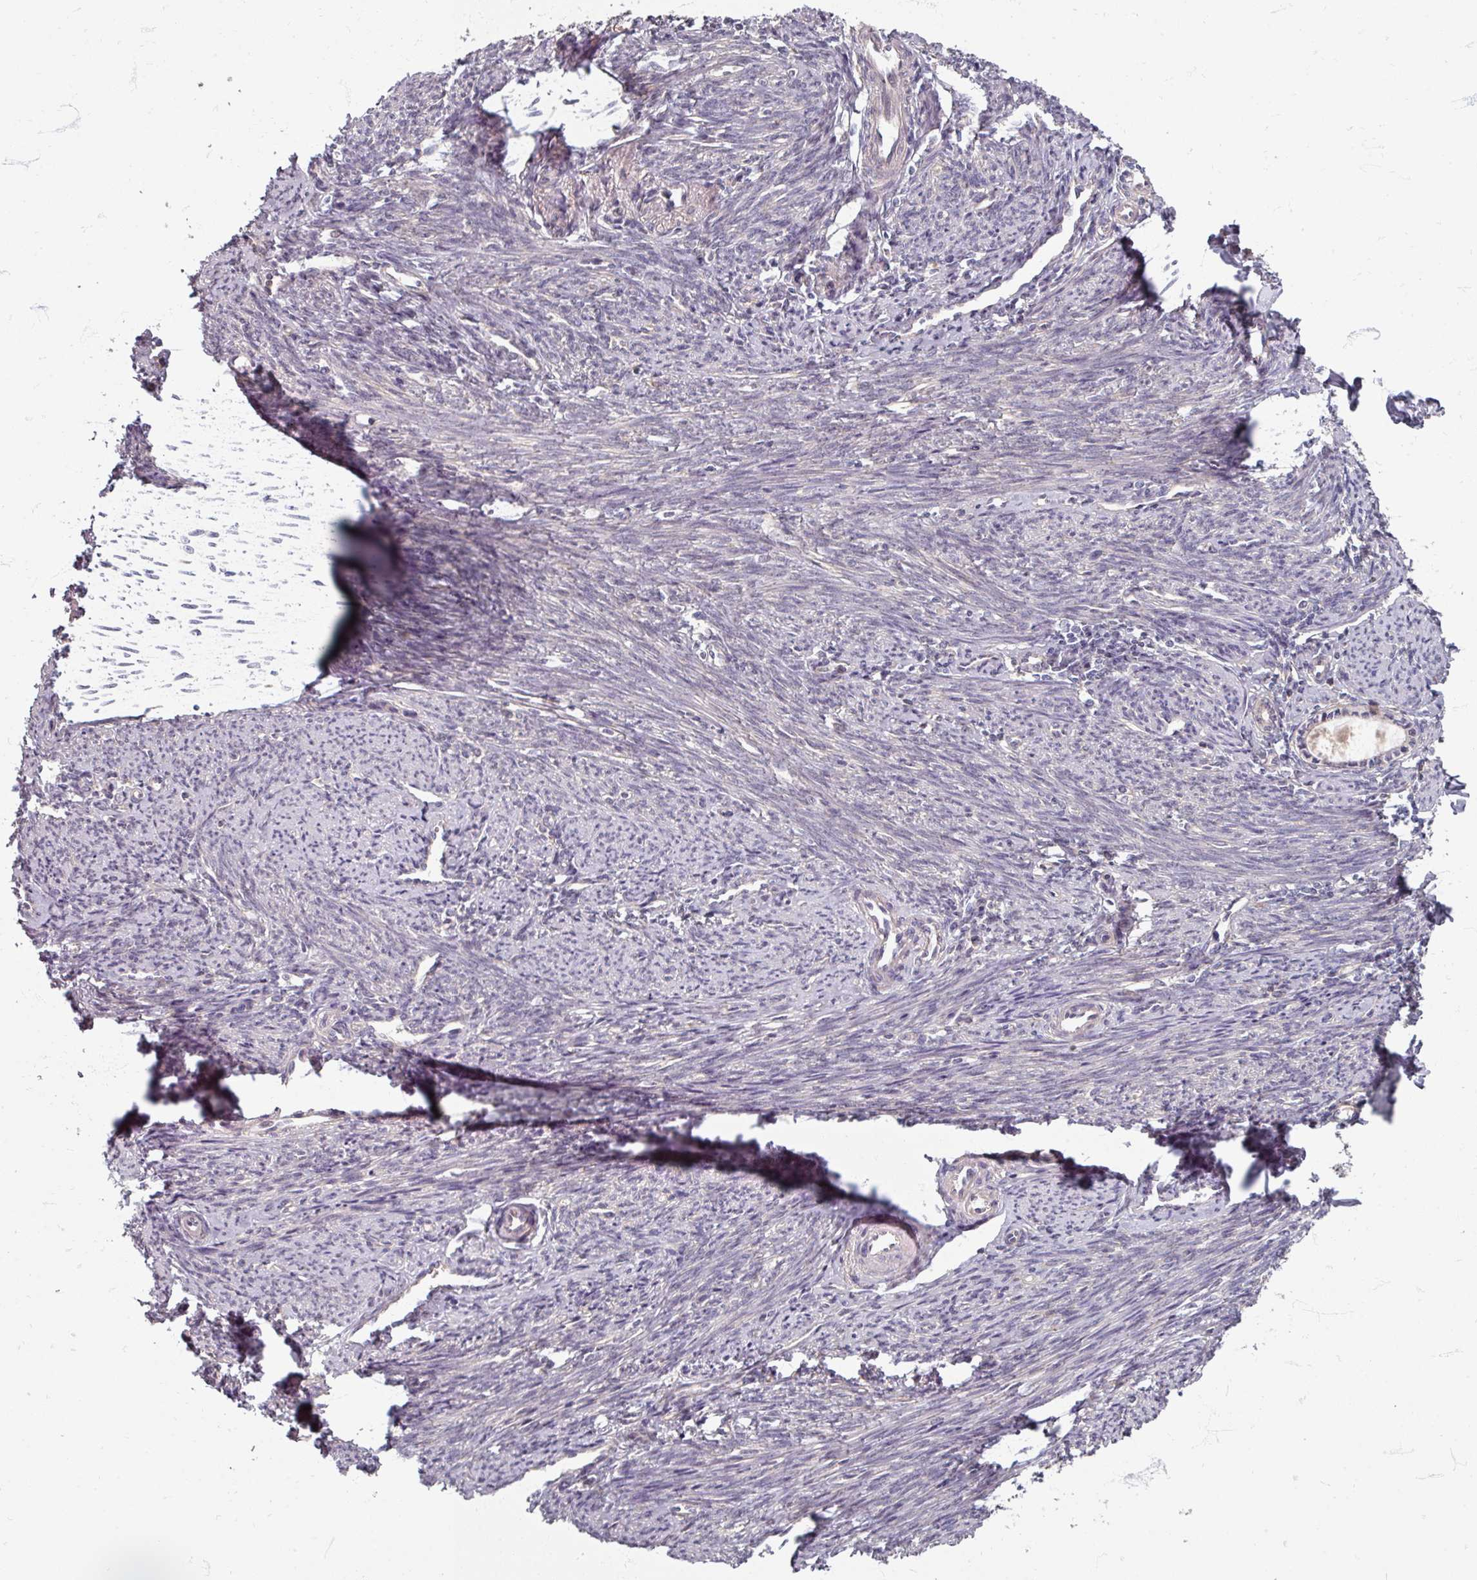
{"staining": {"intensity": "weak", "quantity": "<25%", "location": "cytoplasmic/membranous"}, "tissue": "endometrium", "cell_type": "Cells in endometrial stroma", "image_type": "normal", "snomed": [{"axis": "morphology", "description": "Normal tissue, NOS"}, {"axis": "topography", "description": "Endometrium"}], "caption": "High power microscopy photomicrograph of an IHC photomicrograph of normal endometrium, revealing no significant staining in cells in endometrial stroma.", "gene": "STAM", "patient": {"sex": "female", "age": 63}}